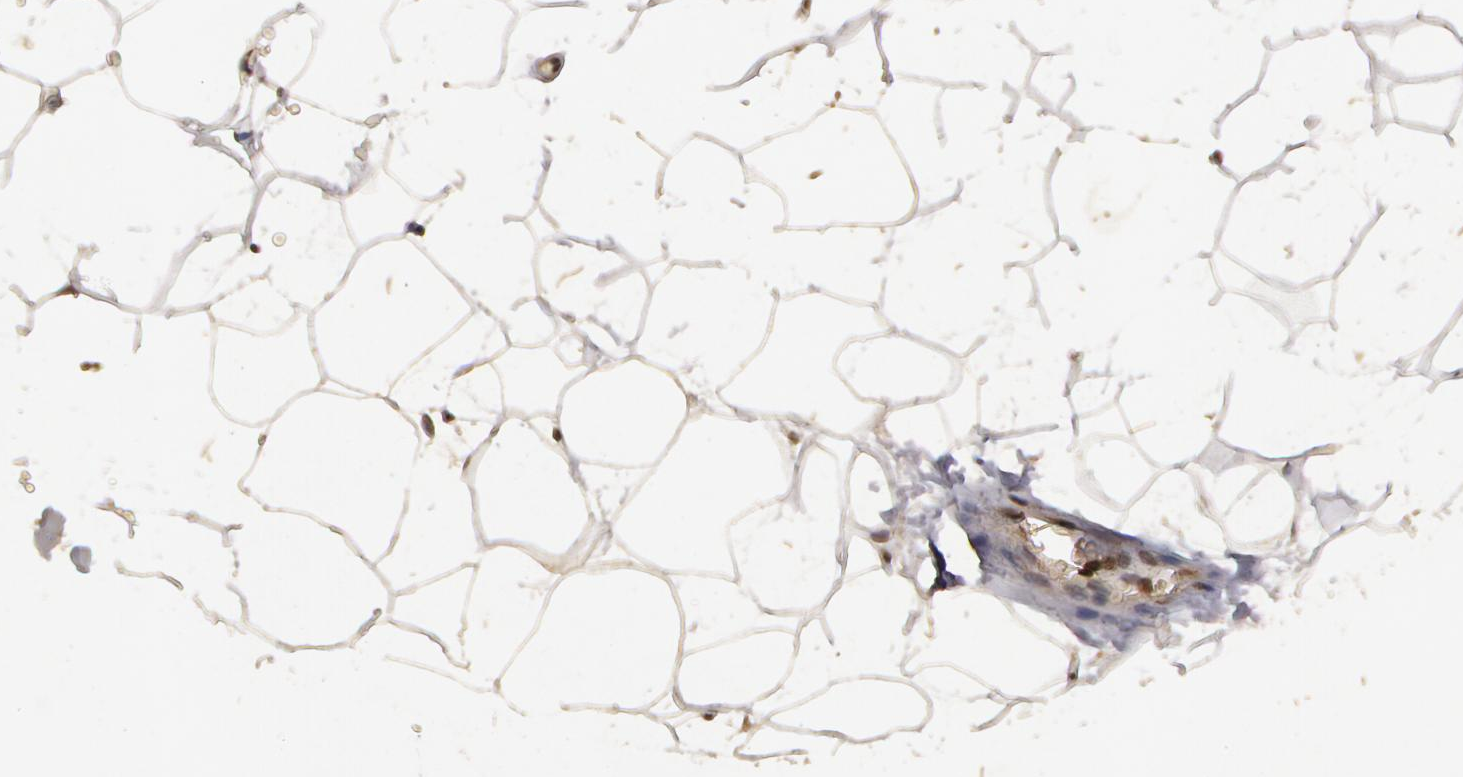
{"staining": {"intensity": "weak", "quantity": ">75%", "location": "cytoplasmic/membranous"}, "tissue": "adipose tissue", "cell_type": "Adipocytes", "image_type": "normal", "snomed": [{"axis": "morphology", "description": "Normal tissue, NOS"}, {"axis": "morphology", "description": "Fibrosis, NOS"}, {"axis": "topography", "description": "Breast"}], "caption": "A brown stain highlights weak cytoplasmic/membranous staining of a protein in adipocytes of unremarkable human adipose tissue.", "gene": "CALR", "patient": {"sex": "female", "age": 24}}